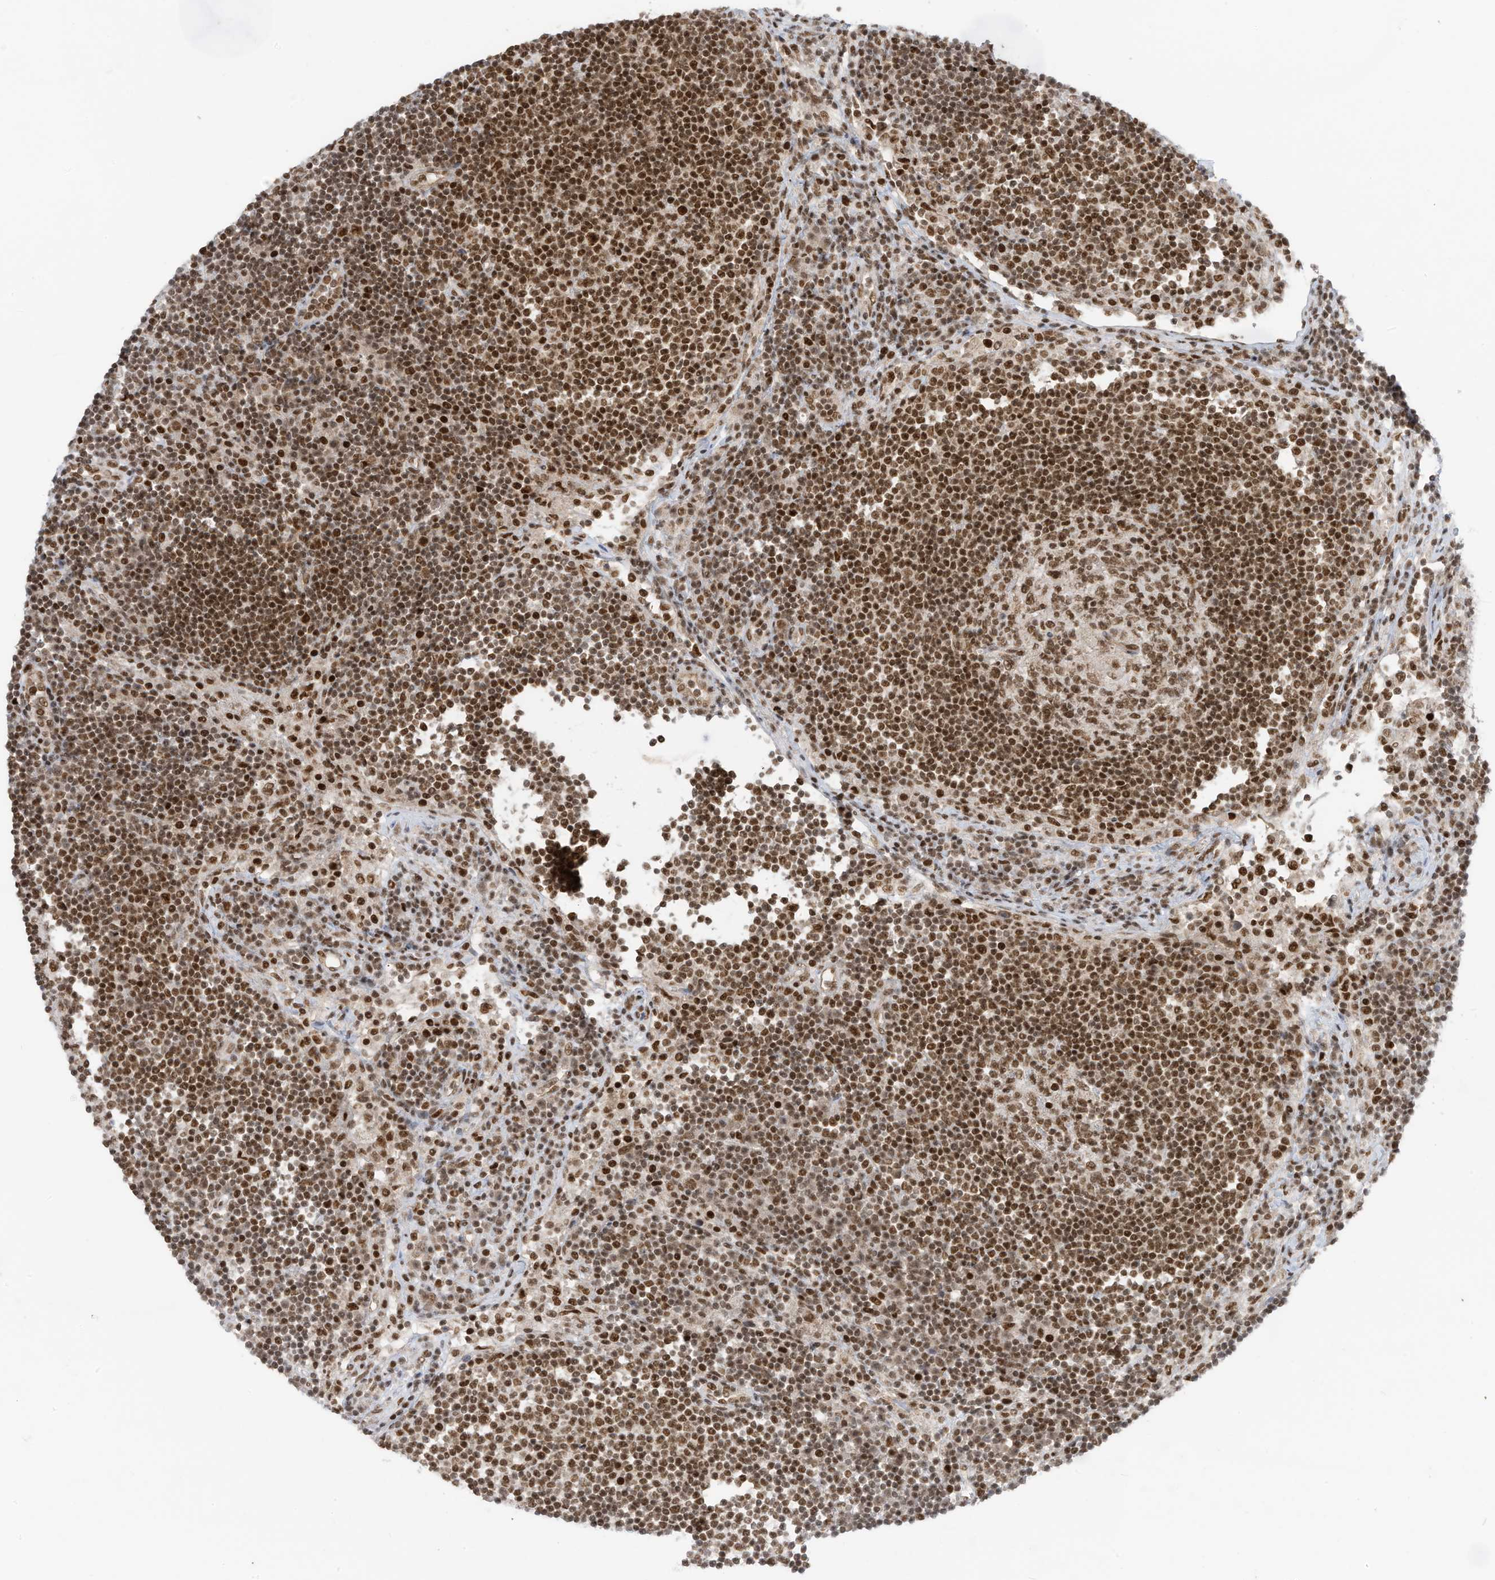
{"staining": {"intensity": "moderate", "quantity": ">75%", "location": "nuclear"}, "tissue": "lymph node", "cell_type": "Germinal center cells", "image_type": "normal", "snomed": [{"axis": "morphology", "description": "Normal tissue, NOS"}, {"axis": "topography", "description": "Lymph node"}], "caption": "Protein expression analysis of benign human lymph node reveals moderate nuclear expression in approximately >75% of germinal center cells. (brown staining indicates protein expression, while blue staining denotes nuclei).", "gene": "AURKAIP1", "patient": {"sex": "female", "age": 53}}